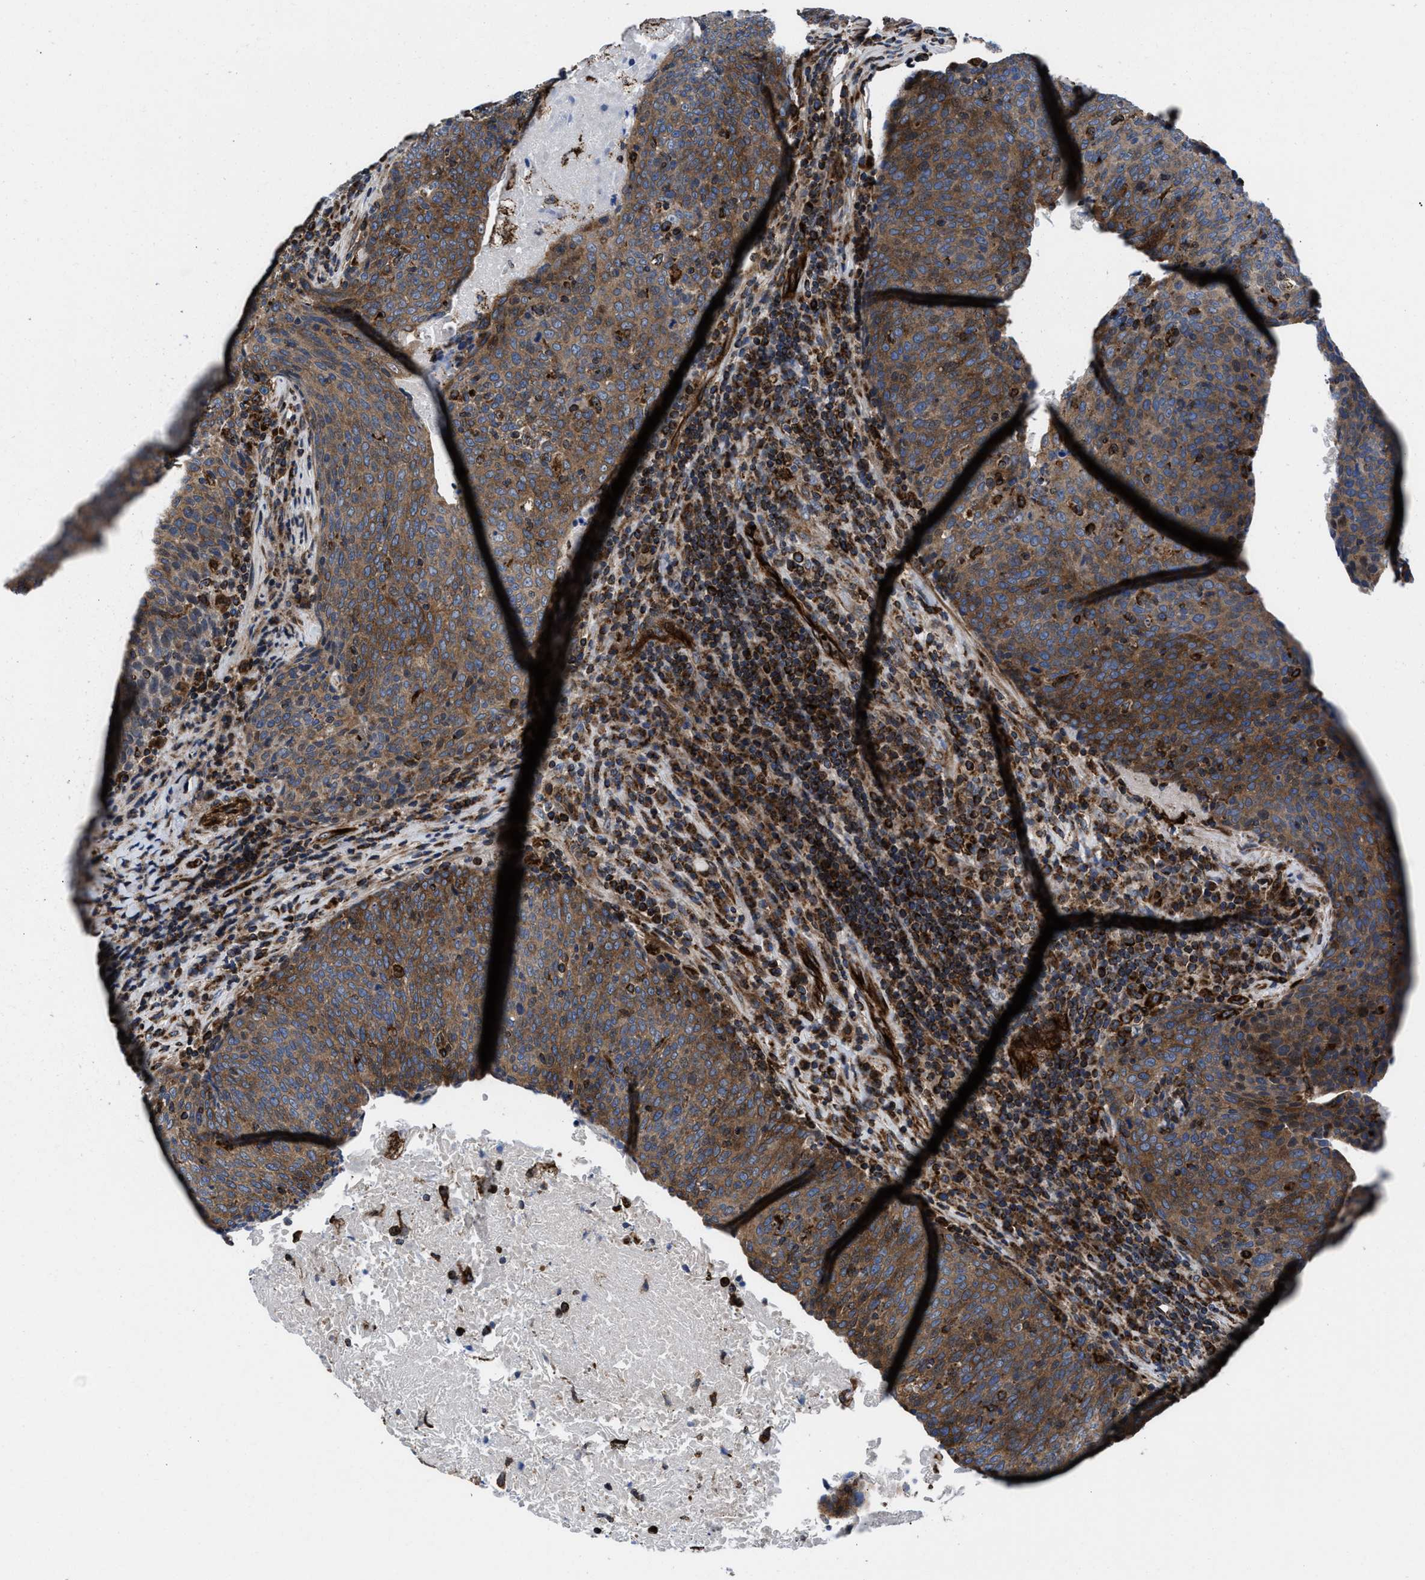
{"staining": {"intensity": "moderate", "quantity": ">75%", "location": "cytoplasmic/membranous"}, "tissue": "head and neck cancer", "cell_type": "Tumor cells", "image_type": "cancer", "snomed": [{"axis": "morphology", "description": "Squamous cell carcinoma, NOS"}, {"axis": "morphology", "description": "Squamous cell carcinoma, metastatic, NOS"}, {"axis": "topography", "description": "Lymph node"}, {"axis": "topography", "description": "Head-Neck"}], "caption": "An immunohistochemistry micrograph of tumor tissue is shown. Protein staining in brown shows moderate cytoplasmic/membranous positivity in head and neck cancer within tumor cells. Using DAB (3,3'-diaminobenzidine) (brown) and hematoxylin (blue) stains, captured at high magnification using brightfield microscopy.", "gene": "PRR15L", "patient": {"sex": "male", "age": 62}}